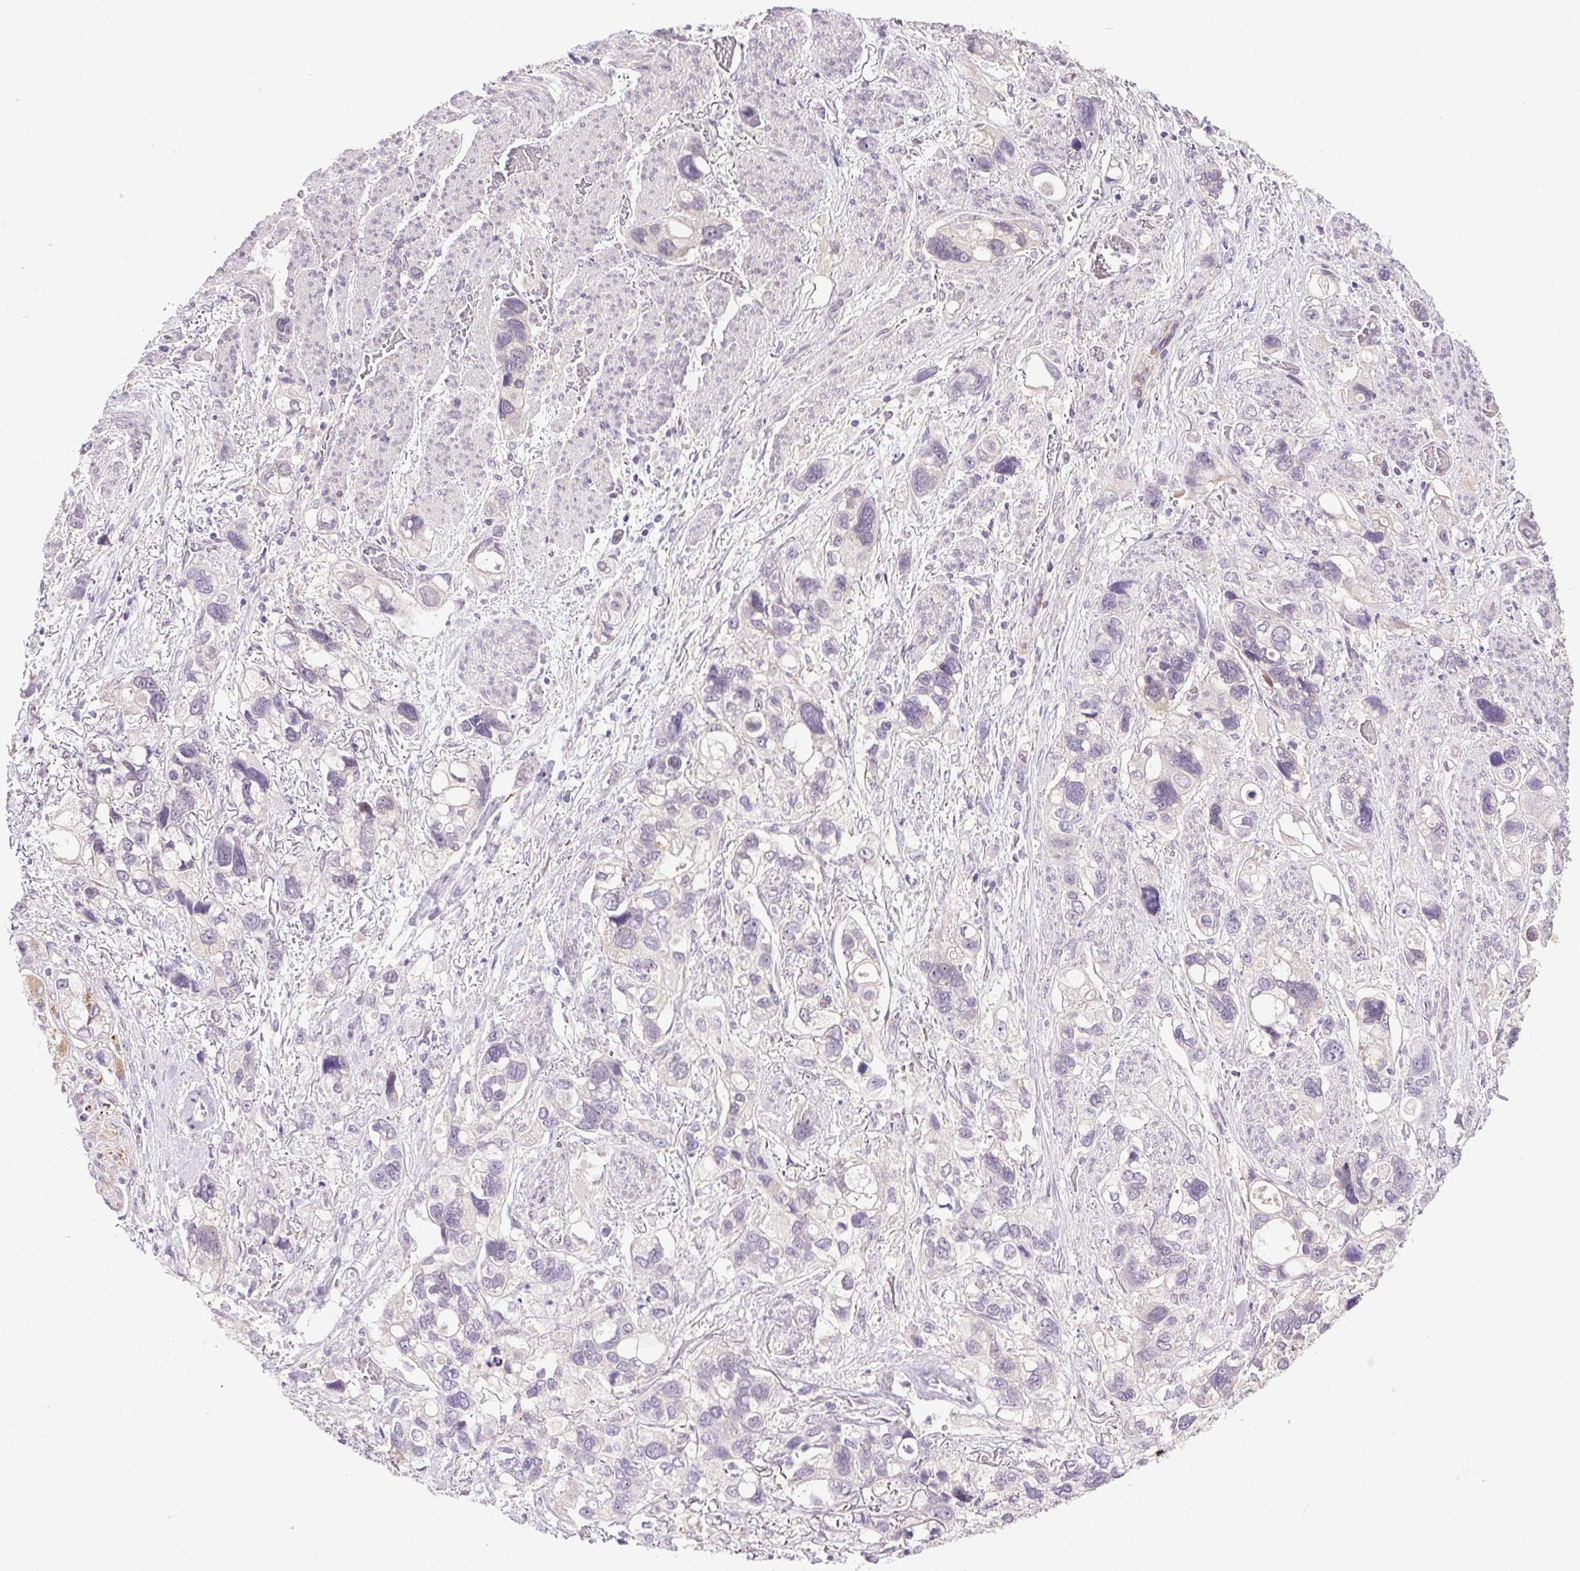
{"staining": {"intensity": "negative", "quantity": "none", "location": "none"}, "tissue": "stomach cancer", "cell_type": "Tumor cells", "image_type": "cancer", "snomed": [{"axis": "morphology", "description": "Adenocarcinoma, NOS"}, {"axis": "topography", "description": "Stomach, upper"}], "caption": "This image is of stomach adenocarcinoma stained with IHC to label a protein in brown with the nuclei are counter-stained blue. There is no positivity in tumor cells.", "gene": "SYT11", "patient": {"sex": "female", "age": 81}}